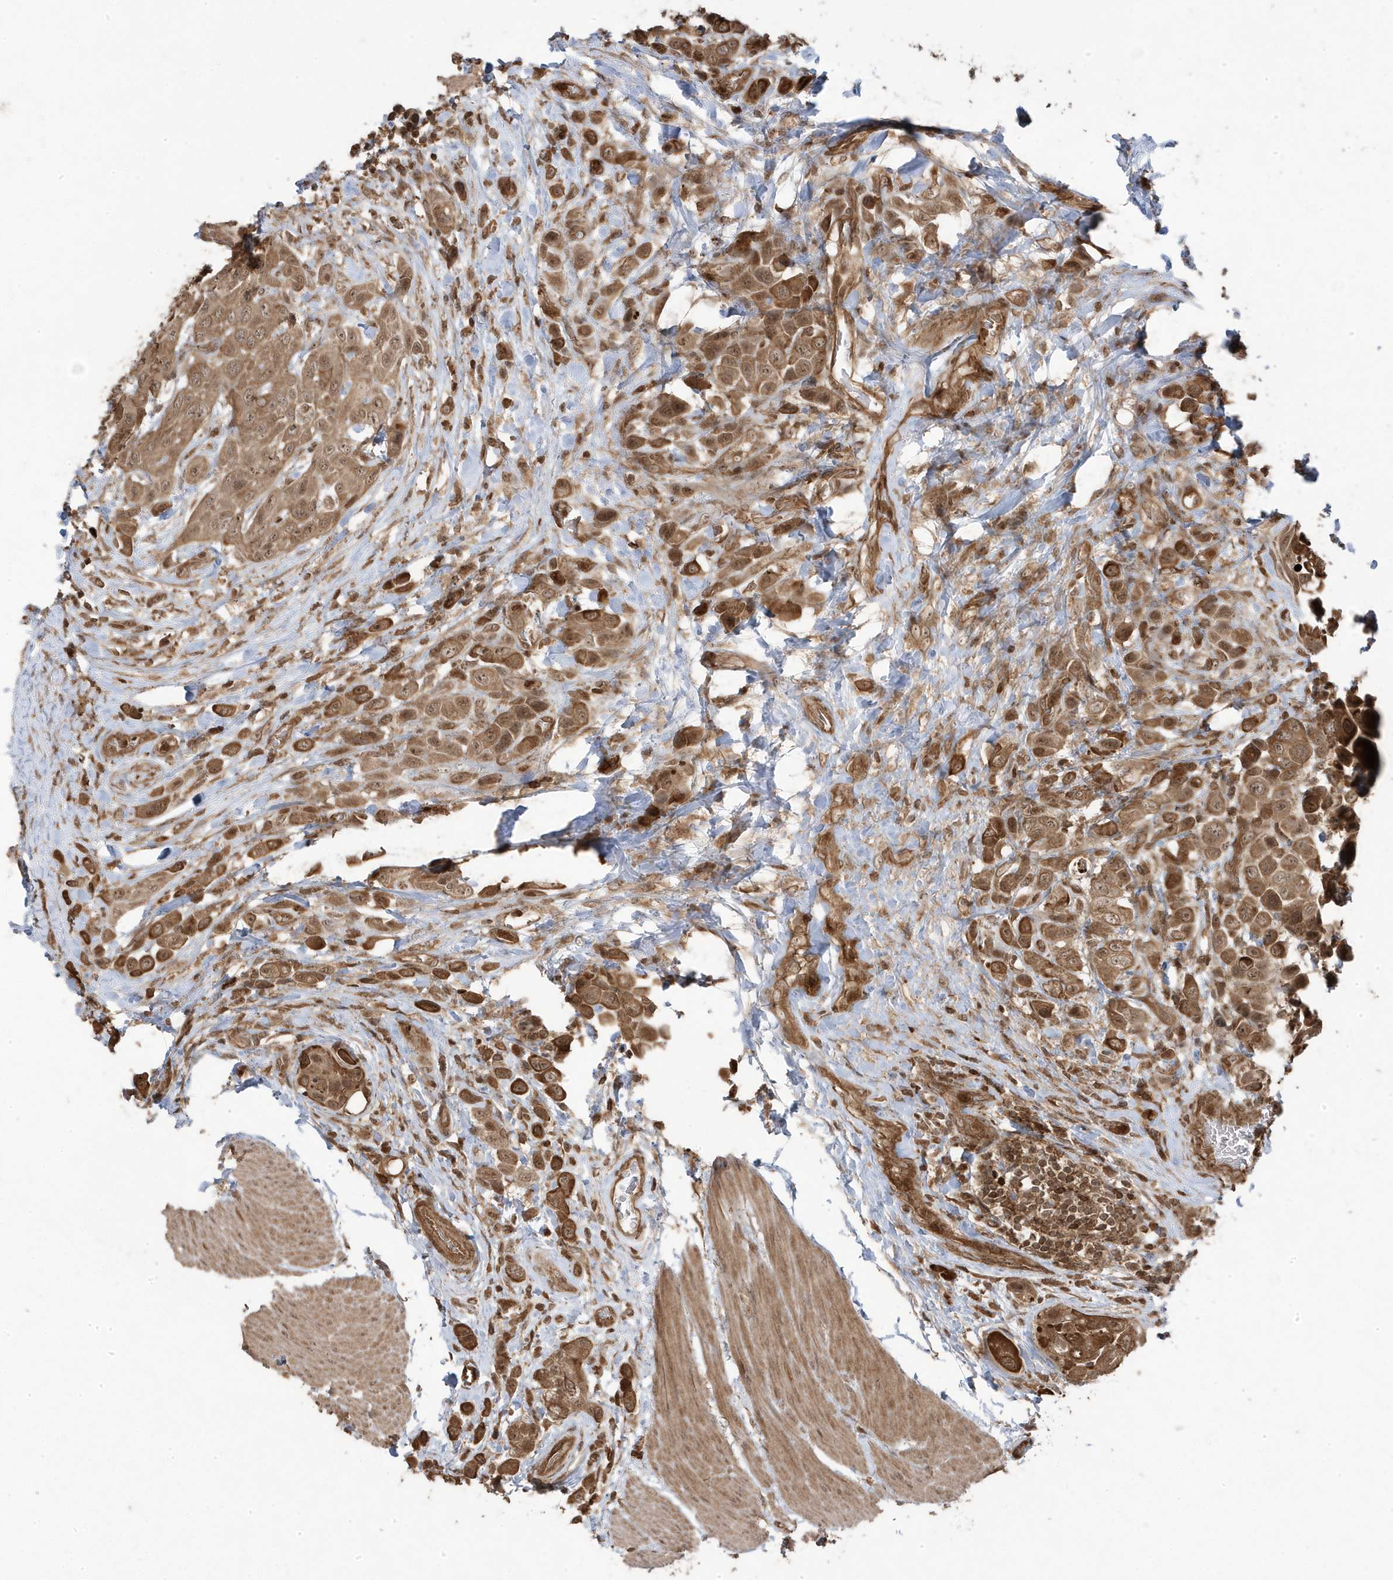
{"staining": {"intensity": "strong", "quantity": ">75%", "location": "cytoplasmic/membranous"}, "tissue": "urothelial cancer", "cell_type": "Tumor cells", "image_type": "cancer", "snomed": [{"axis": "morphology", "description": "Urothelial carcinoma, High grade"}, {"axis": "topography", "description": "Urinary bladder"}], "caption": "A micrograph showing strong cytoplasmic/membranous expression in about >75% of tumor cells in urothelial carcinoma (high-grade), as visualized by brown immunohistochemical staining.", "gene": "ASAP1", "patient": {"sex": "male", "age": 50}}